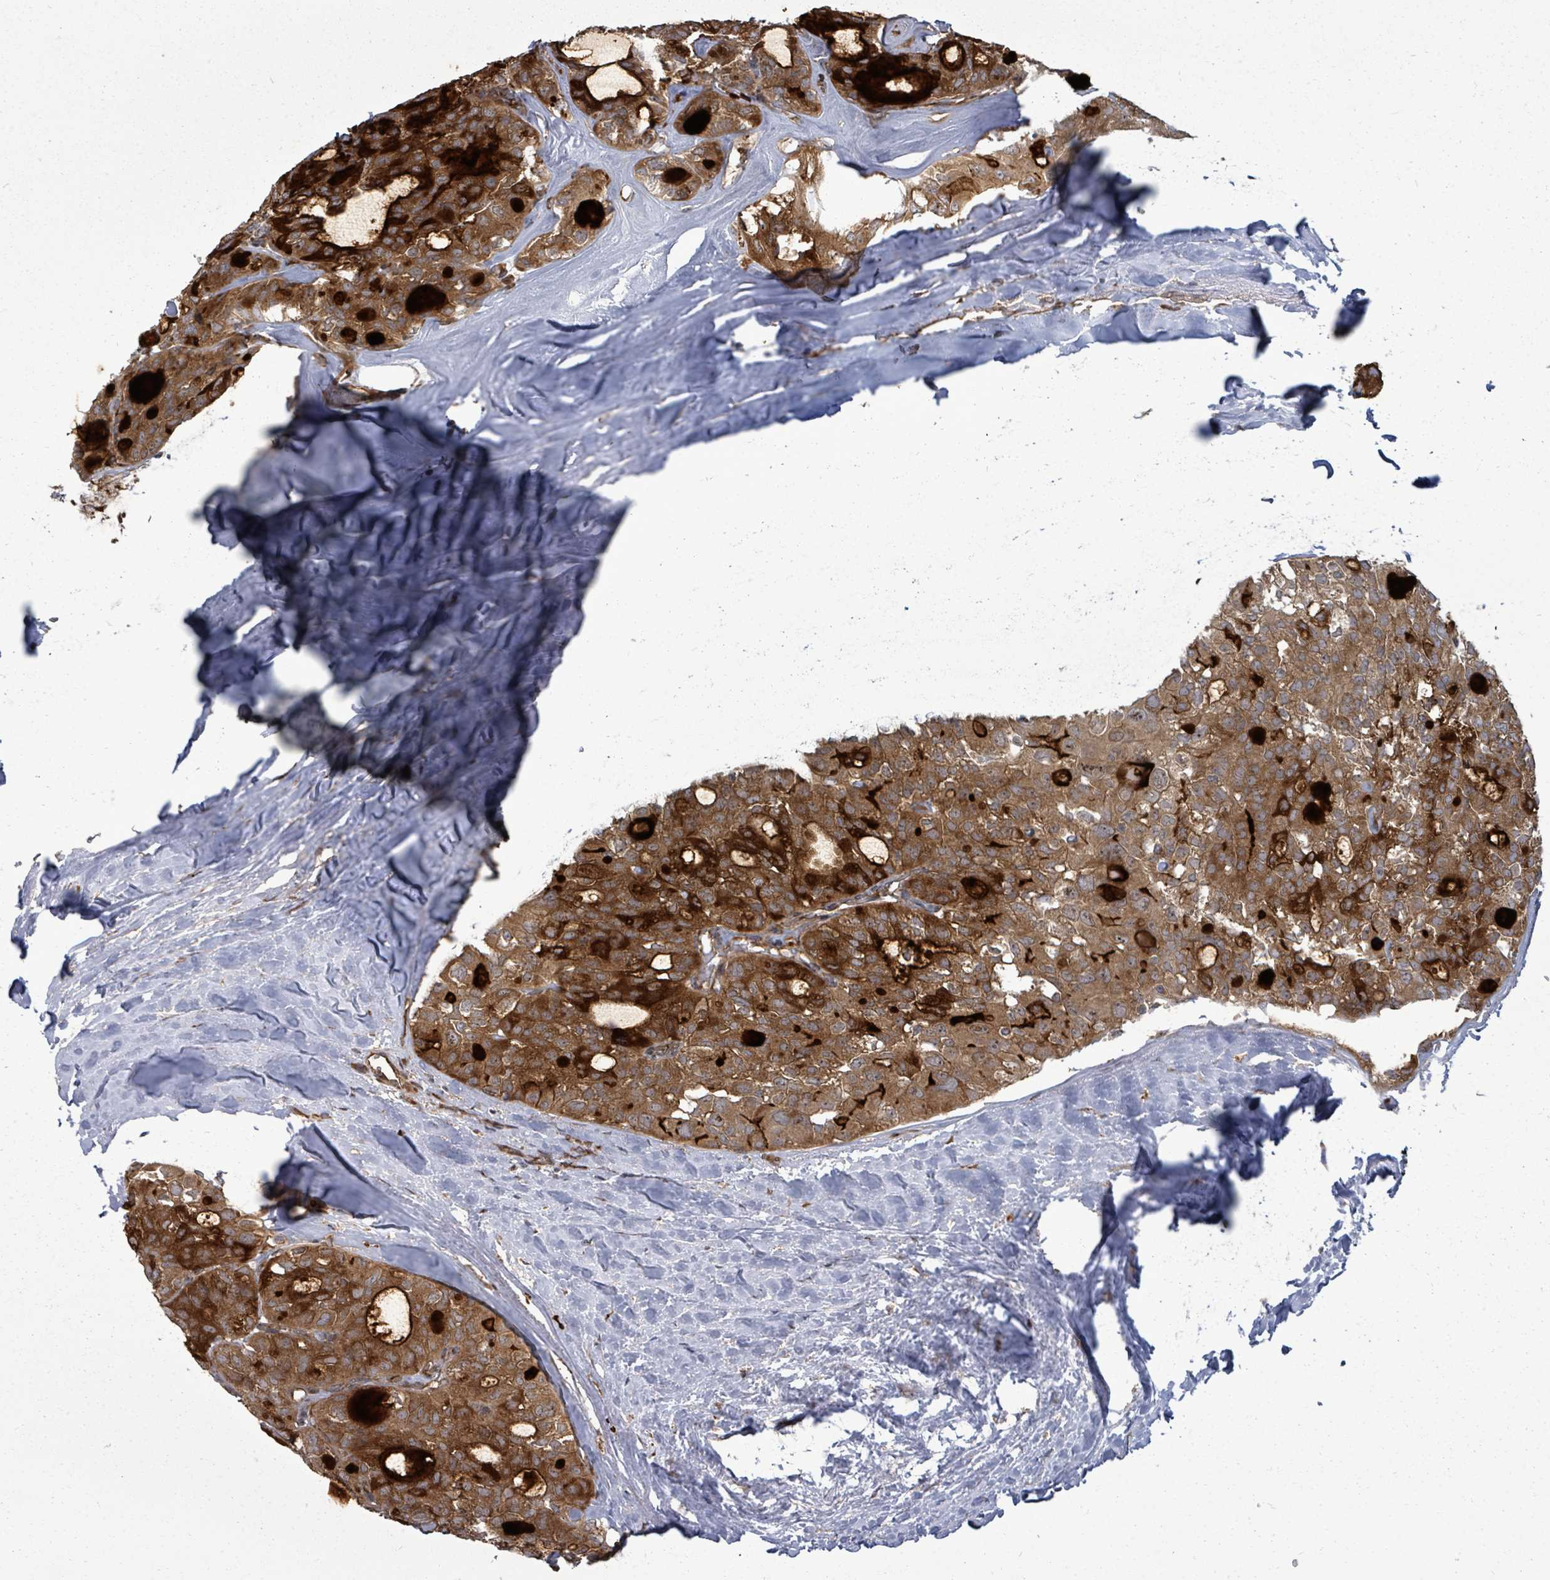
{"staining": {"intensity": "strong", "quantity": ">75%", "location": "cytoplasmic/membranous"}, "tissue": "thyroid cancer", "cell_type": "Tumor cells", "image_type": "cancer", "snomed": [{"axis": "morphology", "description": "Follicular adenoma carcinoma, NOS"}, {"axis": "topography", "description": "Thyroid gland"}], "caption": "Thyroid cancer (follicular adenoma carcinoma) was stained to show a protein in brown. There is high levels of strong cytoplasmic/membranous staining in about >75% of tumor cells. (Brightfield microscopy of DAB IHC at high magnification).", "gene": "EIF3C", "patient": {"sex": "male", "age": 75}}